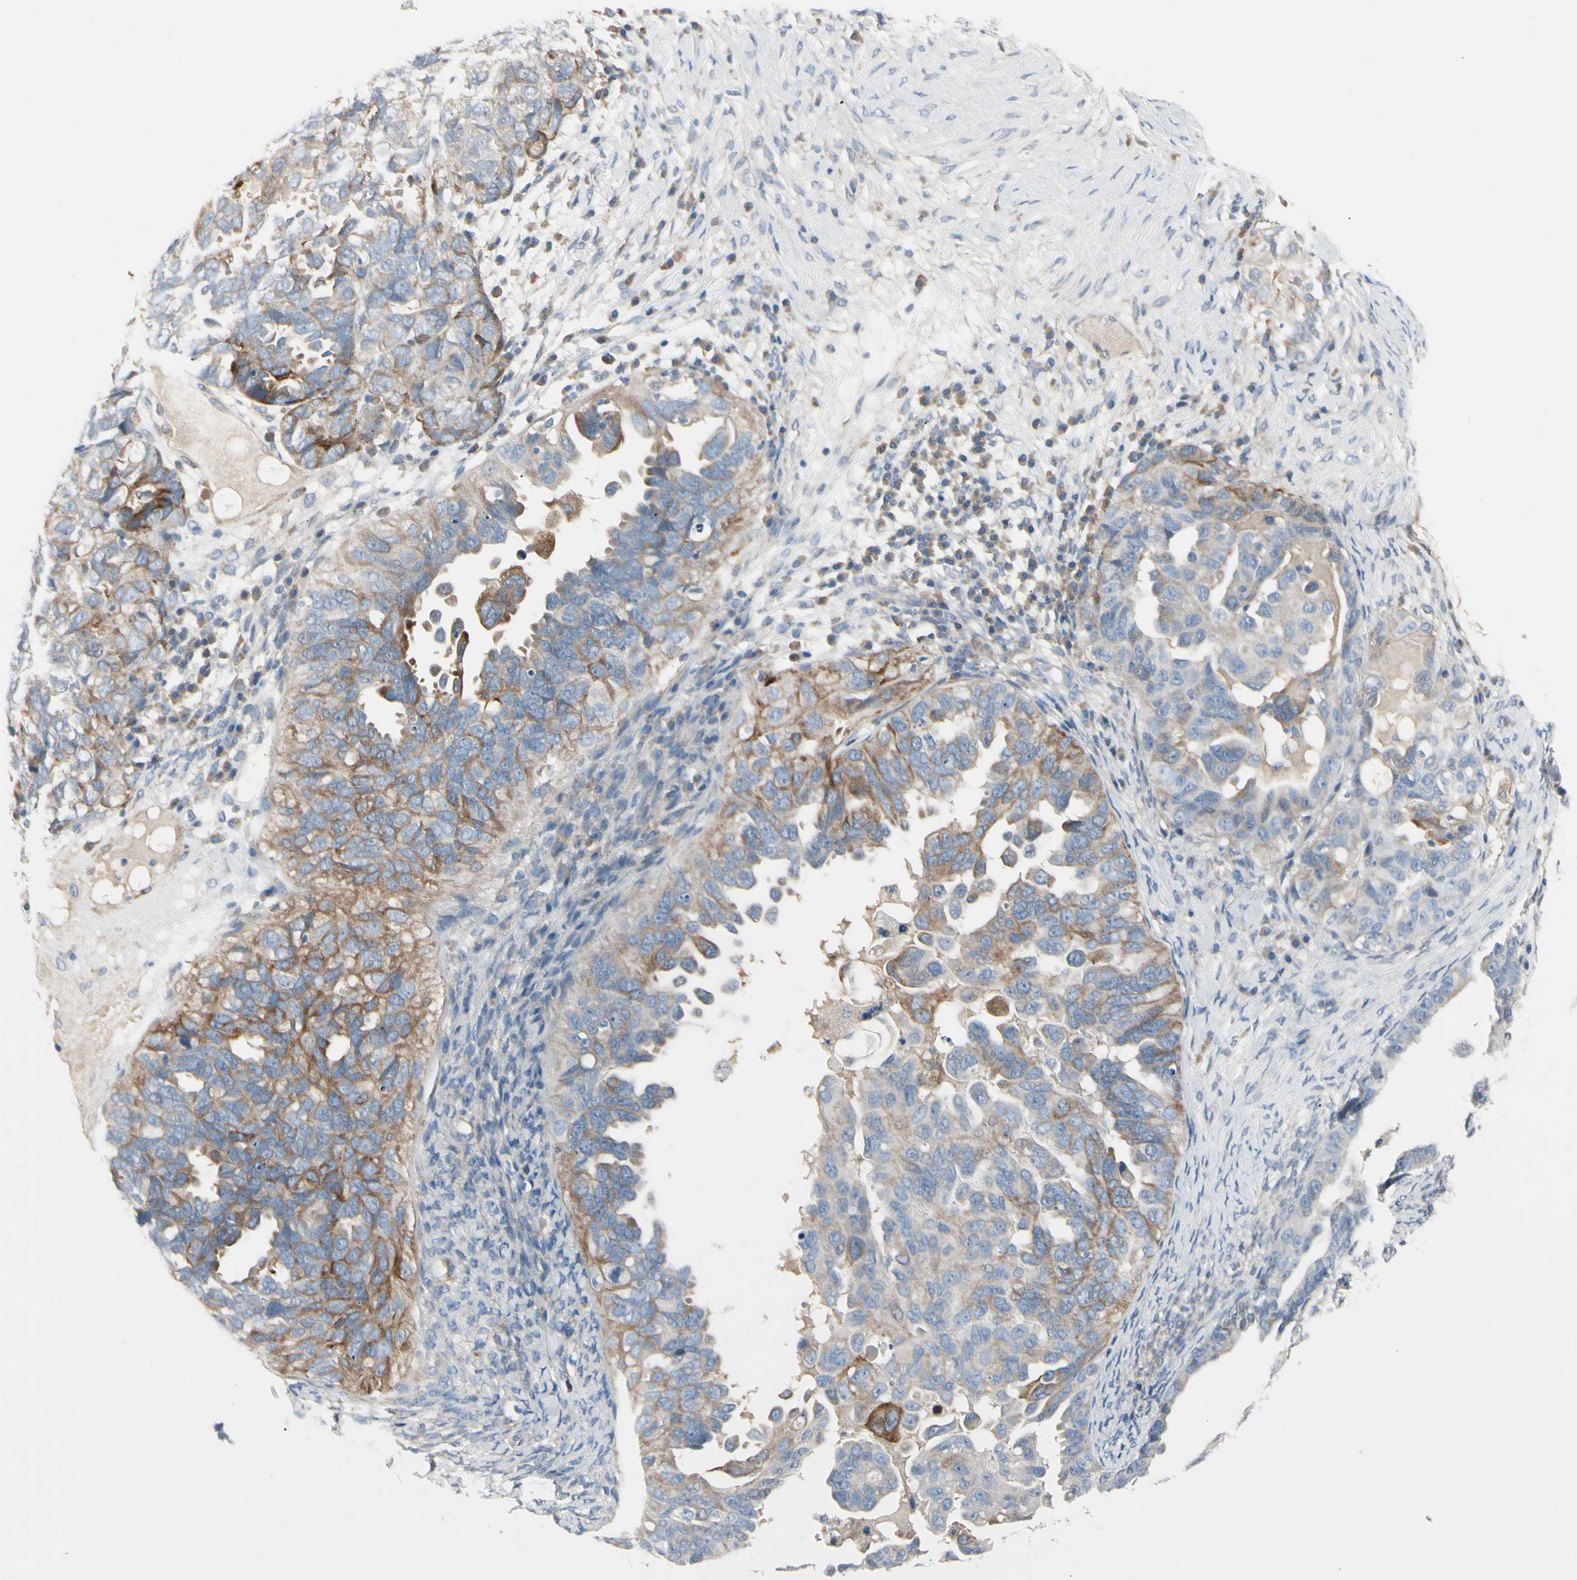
{"staining": {"intensity": "moderate", "quantity": "25%-75%", "location": "cytoplasmic/membranous"}, "tissue": "ovarian cancer", "cell_type": "Tumor cells", "image_type": "cancer", "snomed": [{"axis": "morphology", "description": "Cystadenocarcinoma, serous, NOS"}, {"axis": "topography", "description": "Ovary"}], "caption": "Serous cystadenocarcinoma (ovarian) stained with a protein marker reveals moderate staining in tumor cells.", "gene": "MAP2", "patient": {"sex": "female", "age": 82}}